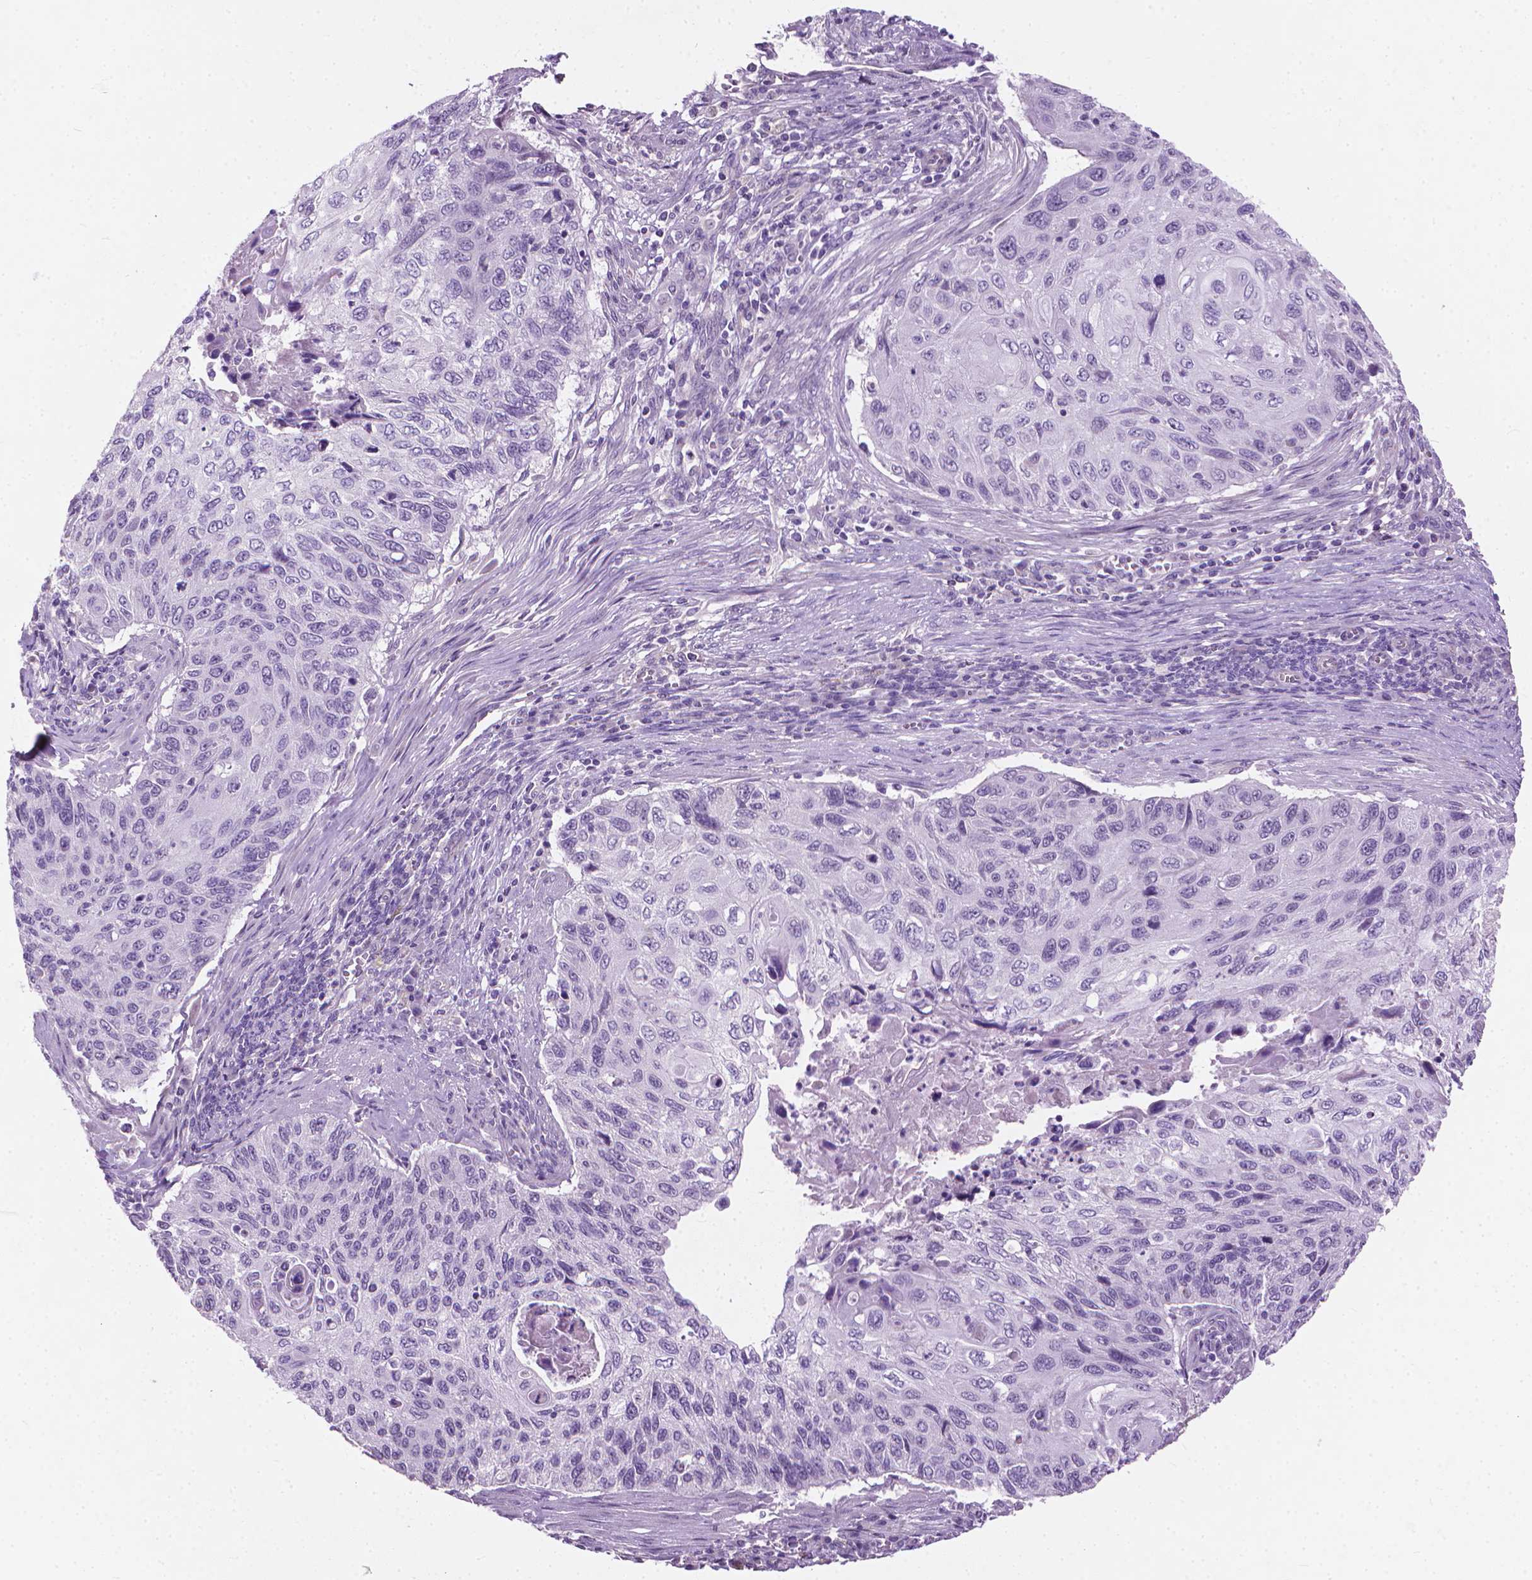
{"staining": {"intensity": "negative", "quantity": "none", "location": "none"}, "tissue": "cervical cancer", "cell_type": "Tumor cells", "image_type": "cancer", "snomed": [{"axis": "morphology", "description": "Squamous cell carcinoma, NOS"}, {"axis": "topography", "description": "Cervix"}], "caption": "There is no significant staining in tumor cells of cervical cancer. (Brightfield microscopy of DAB immunohistochemistry (IHC) at high magnification).", "gene": "KRT73", "patient": {"sex": "female", "age": 70}}